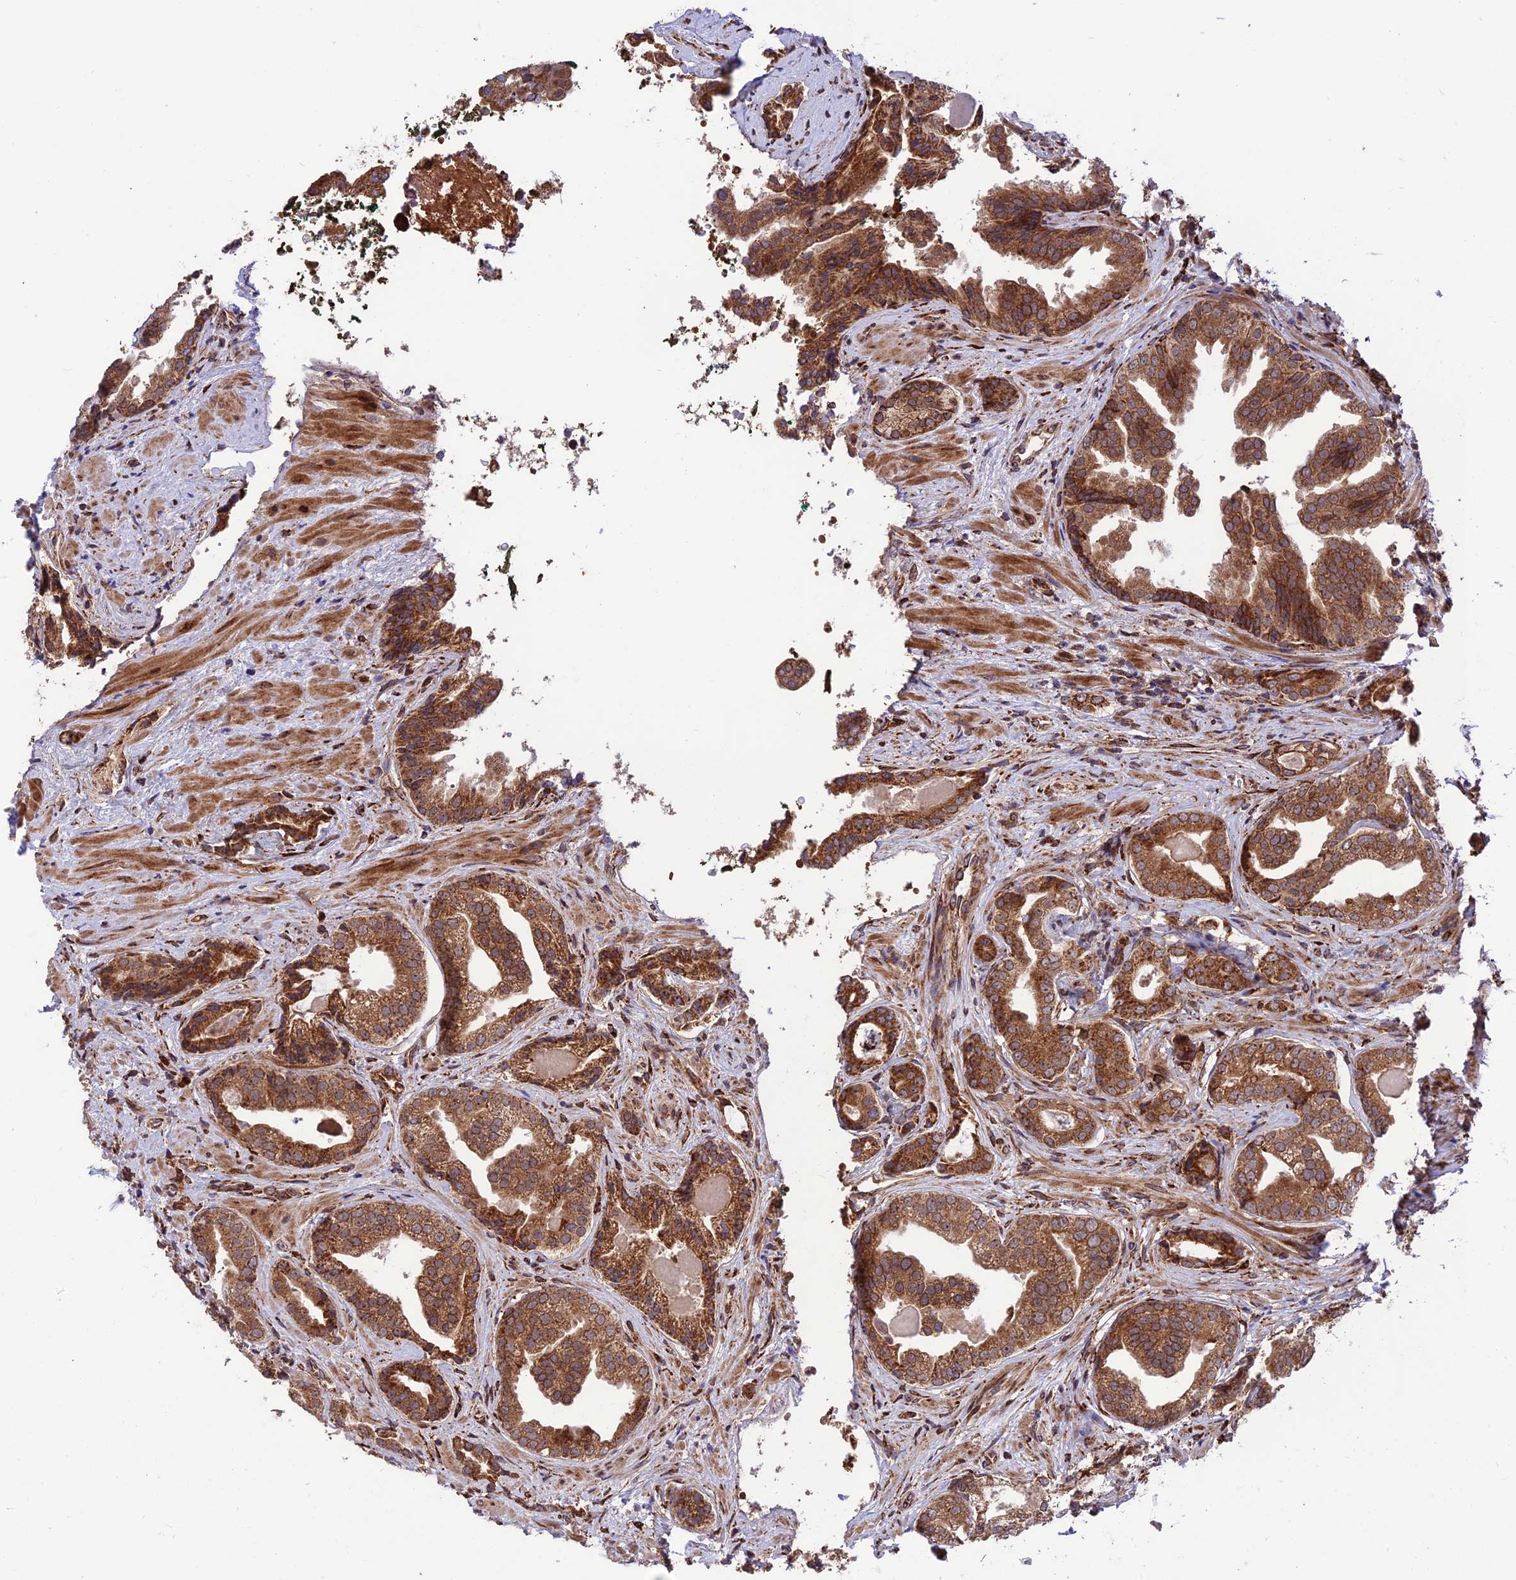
{"staining": {"intensity": "moderate", "quantity": ">75%", "location": "cytoplasmic/membranous"}, "tissue": "prostate cancer", "cell_type": "Tumor cells", "image_type": "cancer", "snomed": [{"axis": "morphology", "description": "Adenocarcinoma, High grade"}, {"axis": "topography", "description": "Prostate"}], "caption": "Protein staining of prostate cancer tissue reveals moderate cytoplasmic/membranous positivity in about >75% of tumor cells.", "gene": "CRTAP", "patient": {"sex": "male", "age": 60}}